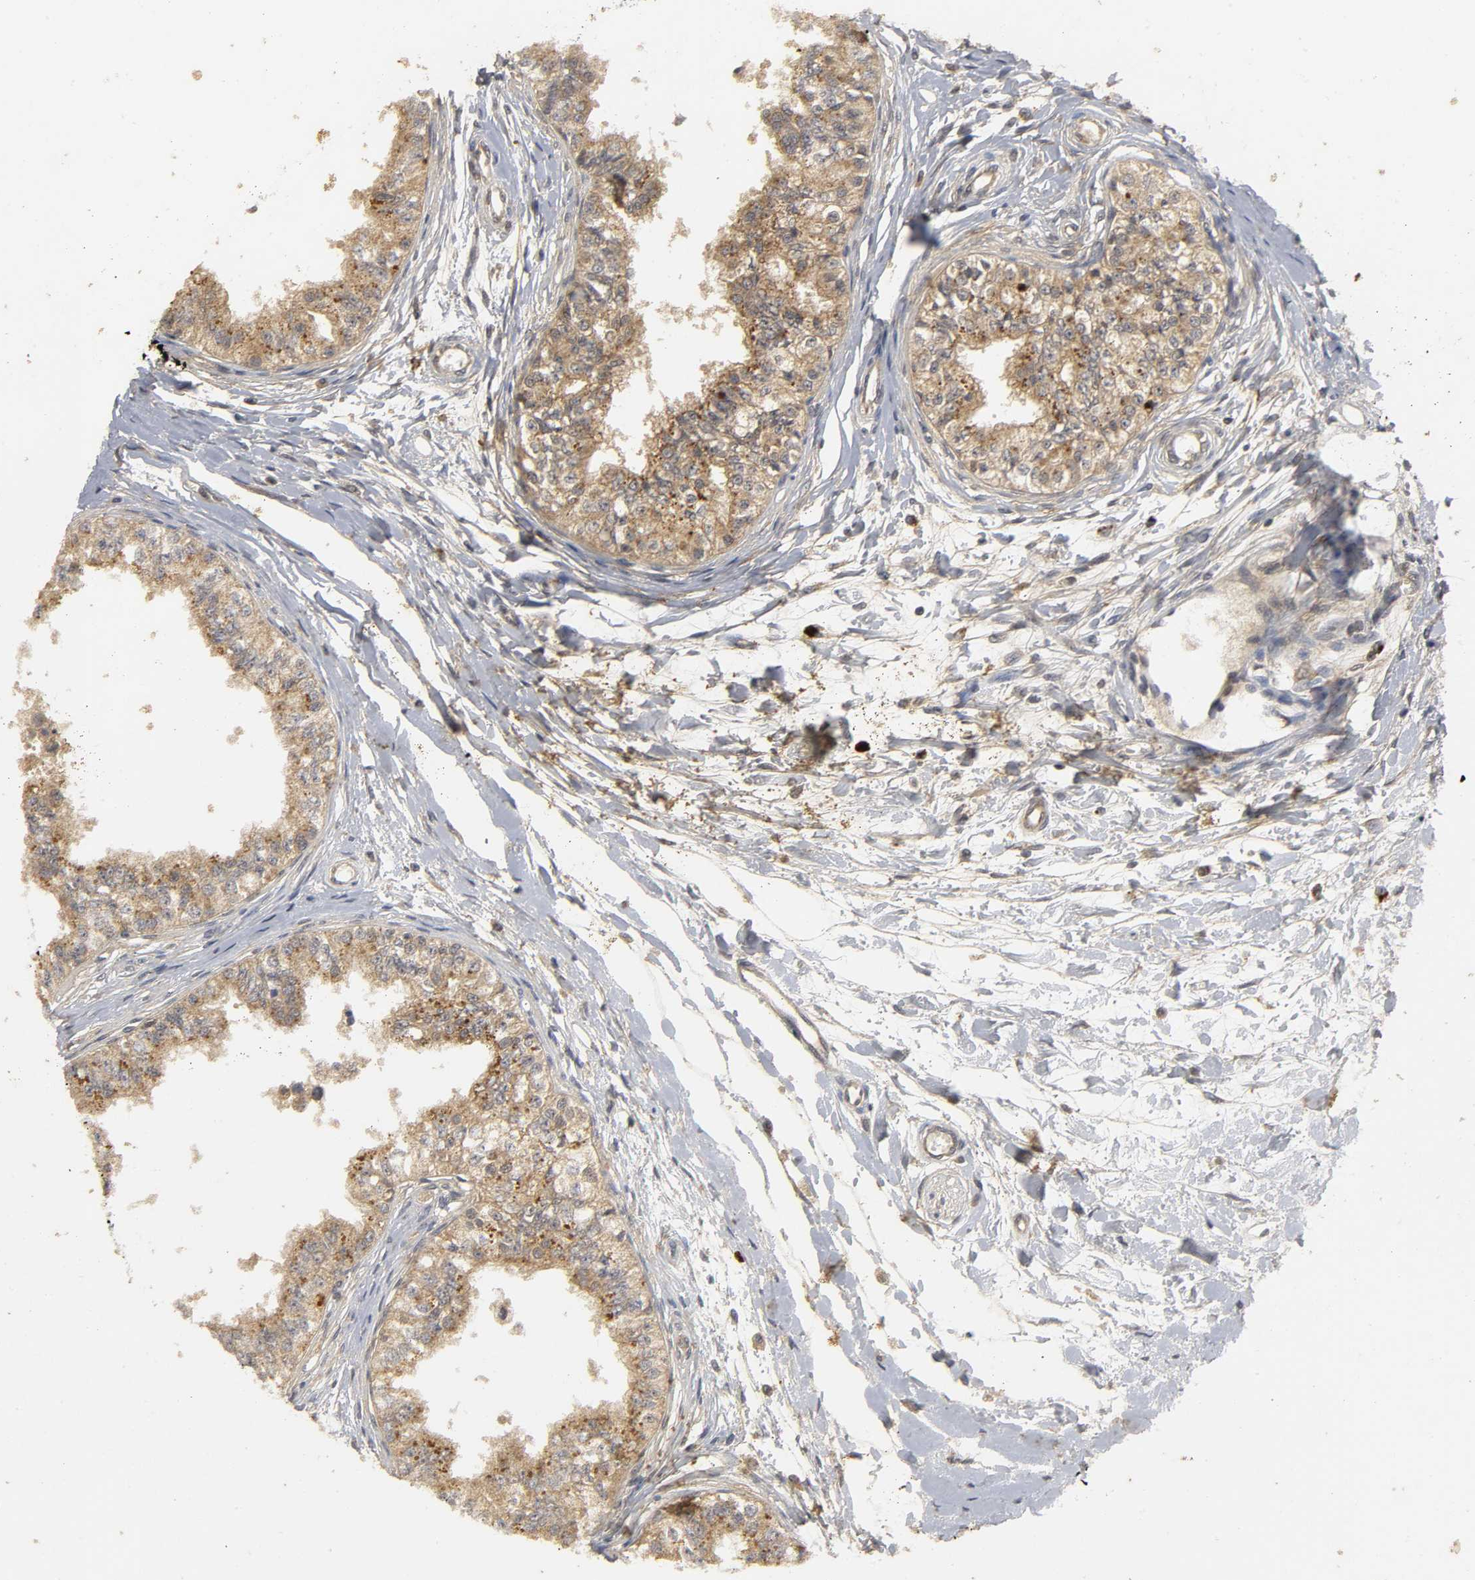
{"staining": {"intensity": "moderate", "quantity": ">75%", "location": "cytoplasmic/membranous"}, "tissue": "epididymis", "cell_type": "Glandular cells", "image_type": "normal", "snomed": [{"axis": "morphology", "description": "Normal tissue, NOS"}, {"axis": "morphology", "description": "Adenocarcinoma, metastatic, NOS"}, {"axis": "topography", "description": "Testis"}, {"axis": "topography", "description": "Epididymis"}], "caption": "Immunohistochemical staining of normal human epididymis demonstrates medium levels of moderate cytoplasmic/membranous expression in about >75% of glandular cells. (DAB (3,3'-diaminobenzidine) IHC with brightfield microscopy, high magnification).", "gene": "TRAF6", "patient": {"sex": "male", "age": 26}}